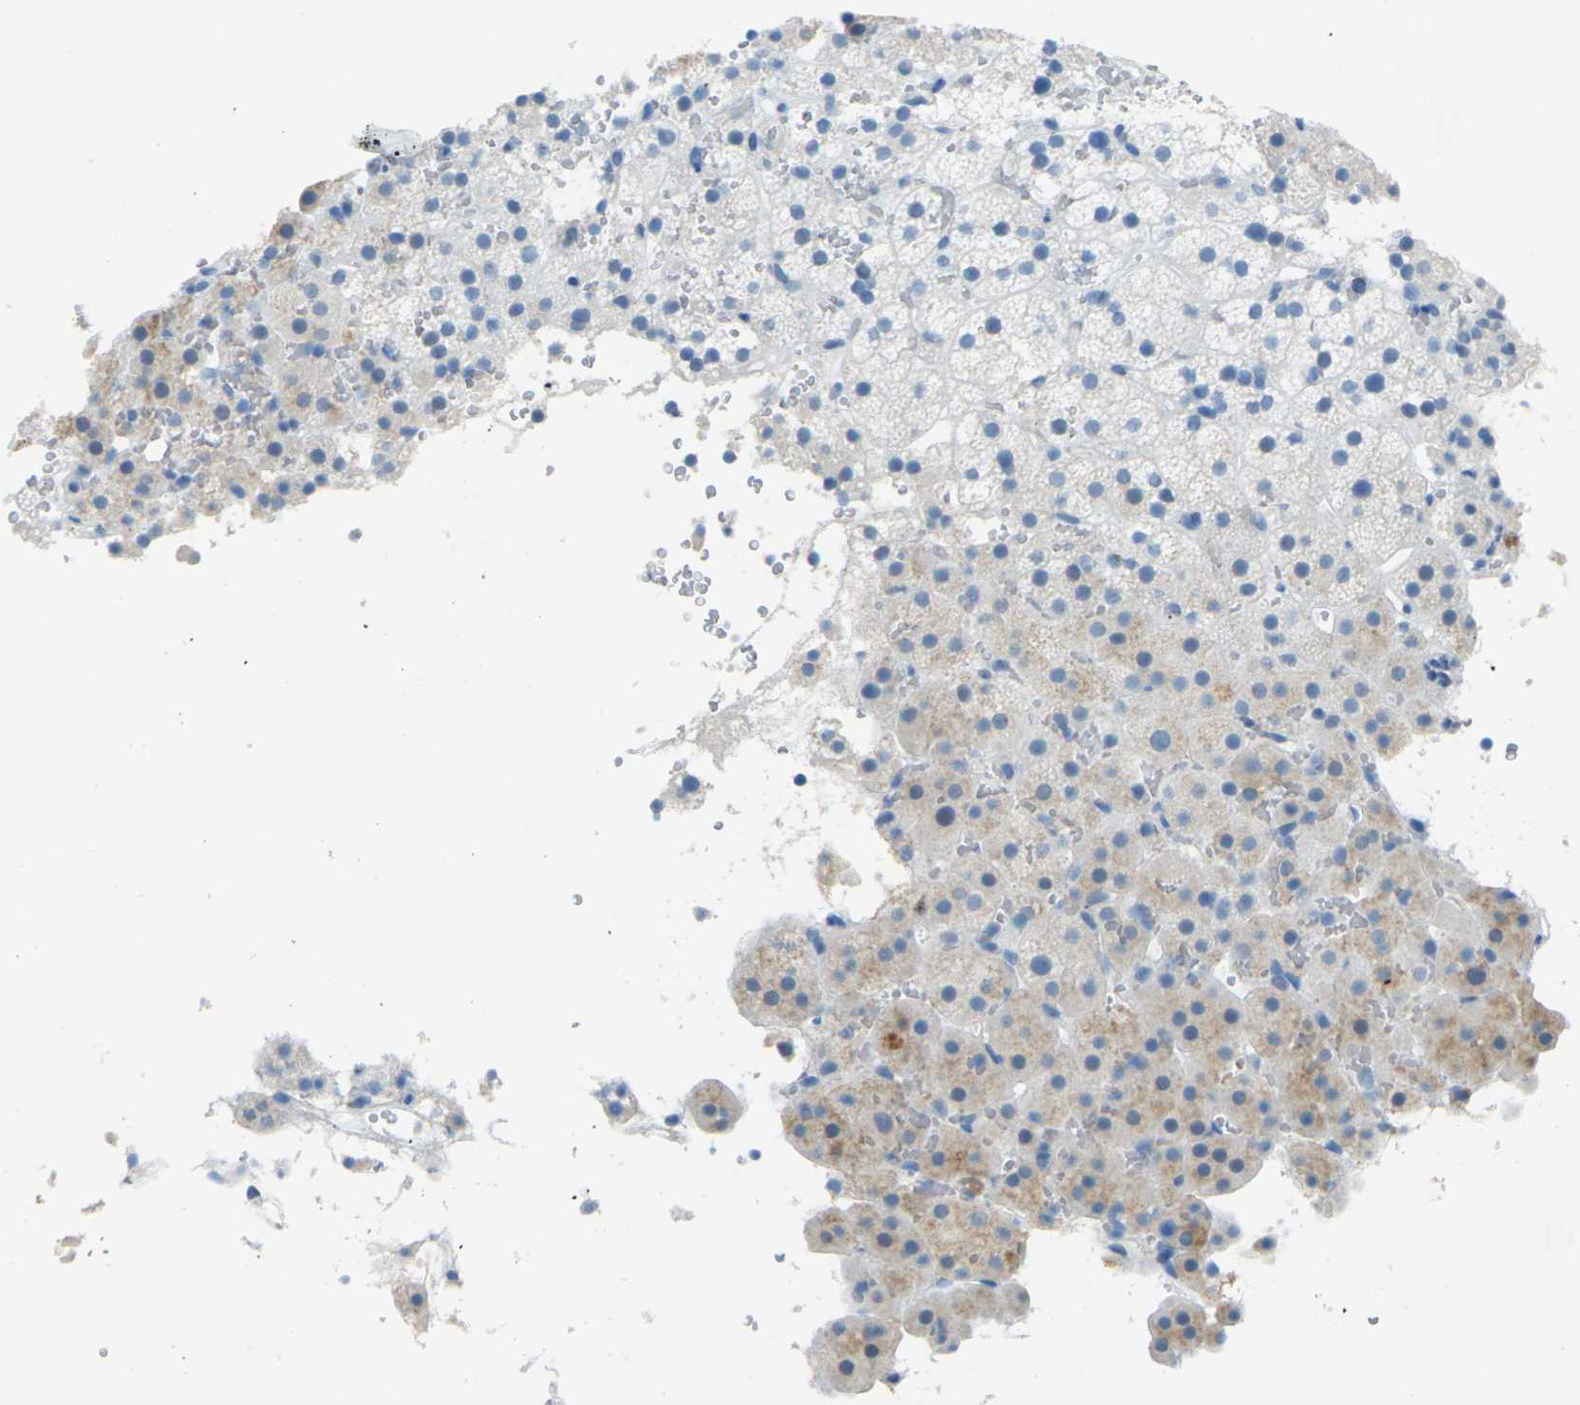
{"staining": {"intensity": "negative", "quantity": "none", "location": "none"}, "tissue": "adrenal gland", "cell_type": "Glandular cells", "image_type": "normal", "snomed": [{"axis": "morphology", "description": "Normal tissue, NOS"}, {"axis": "topography", "description": "Adrenal gland"}], "caption": "The photomicrograph demonstrates no significant staining in glandular cells of adrenal gland. (Immunohistochemistry (ihc), brightfield microscopy, high magnification).", "gene": "CDH16", "patient": {"sex": "female", "age": 59}}